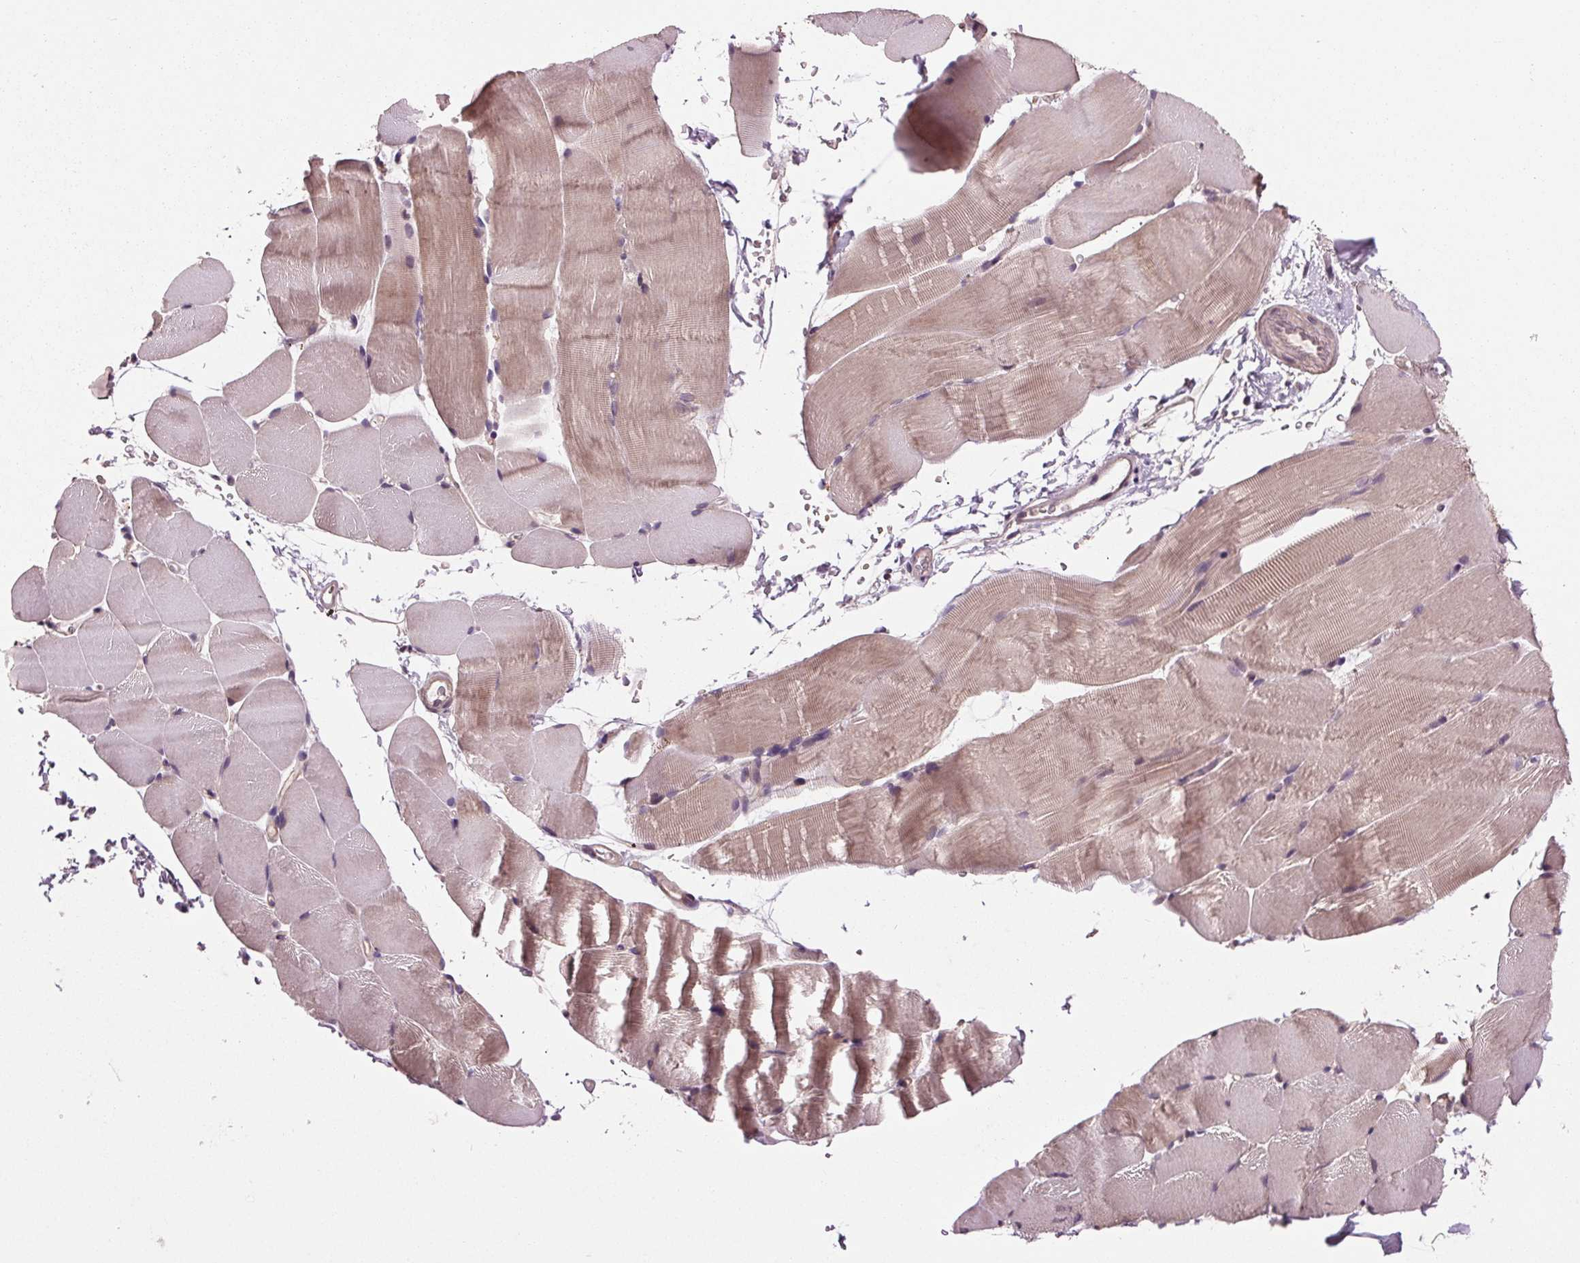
{"staining": {"intensity": "weak", "quantity": "<25%", "location": "cytoplasmic/membranous"}, "tissue": "skeletal muscle", "cell_type": "Myocytes", "image_type": "normal", "snomed": [{"axis": "morphology", "description": "Normal tissue, NOS"}, {"axis": "topography", "description": "Skeletal muscle"}], "caption": "IHC of unremarkable human skeletal muscle exhibits no staining in myocytes.", "gene": "MAPK8", "patient": {"sex": "female", "age": 37}}